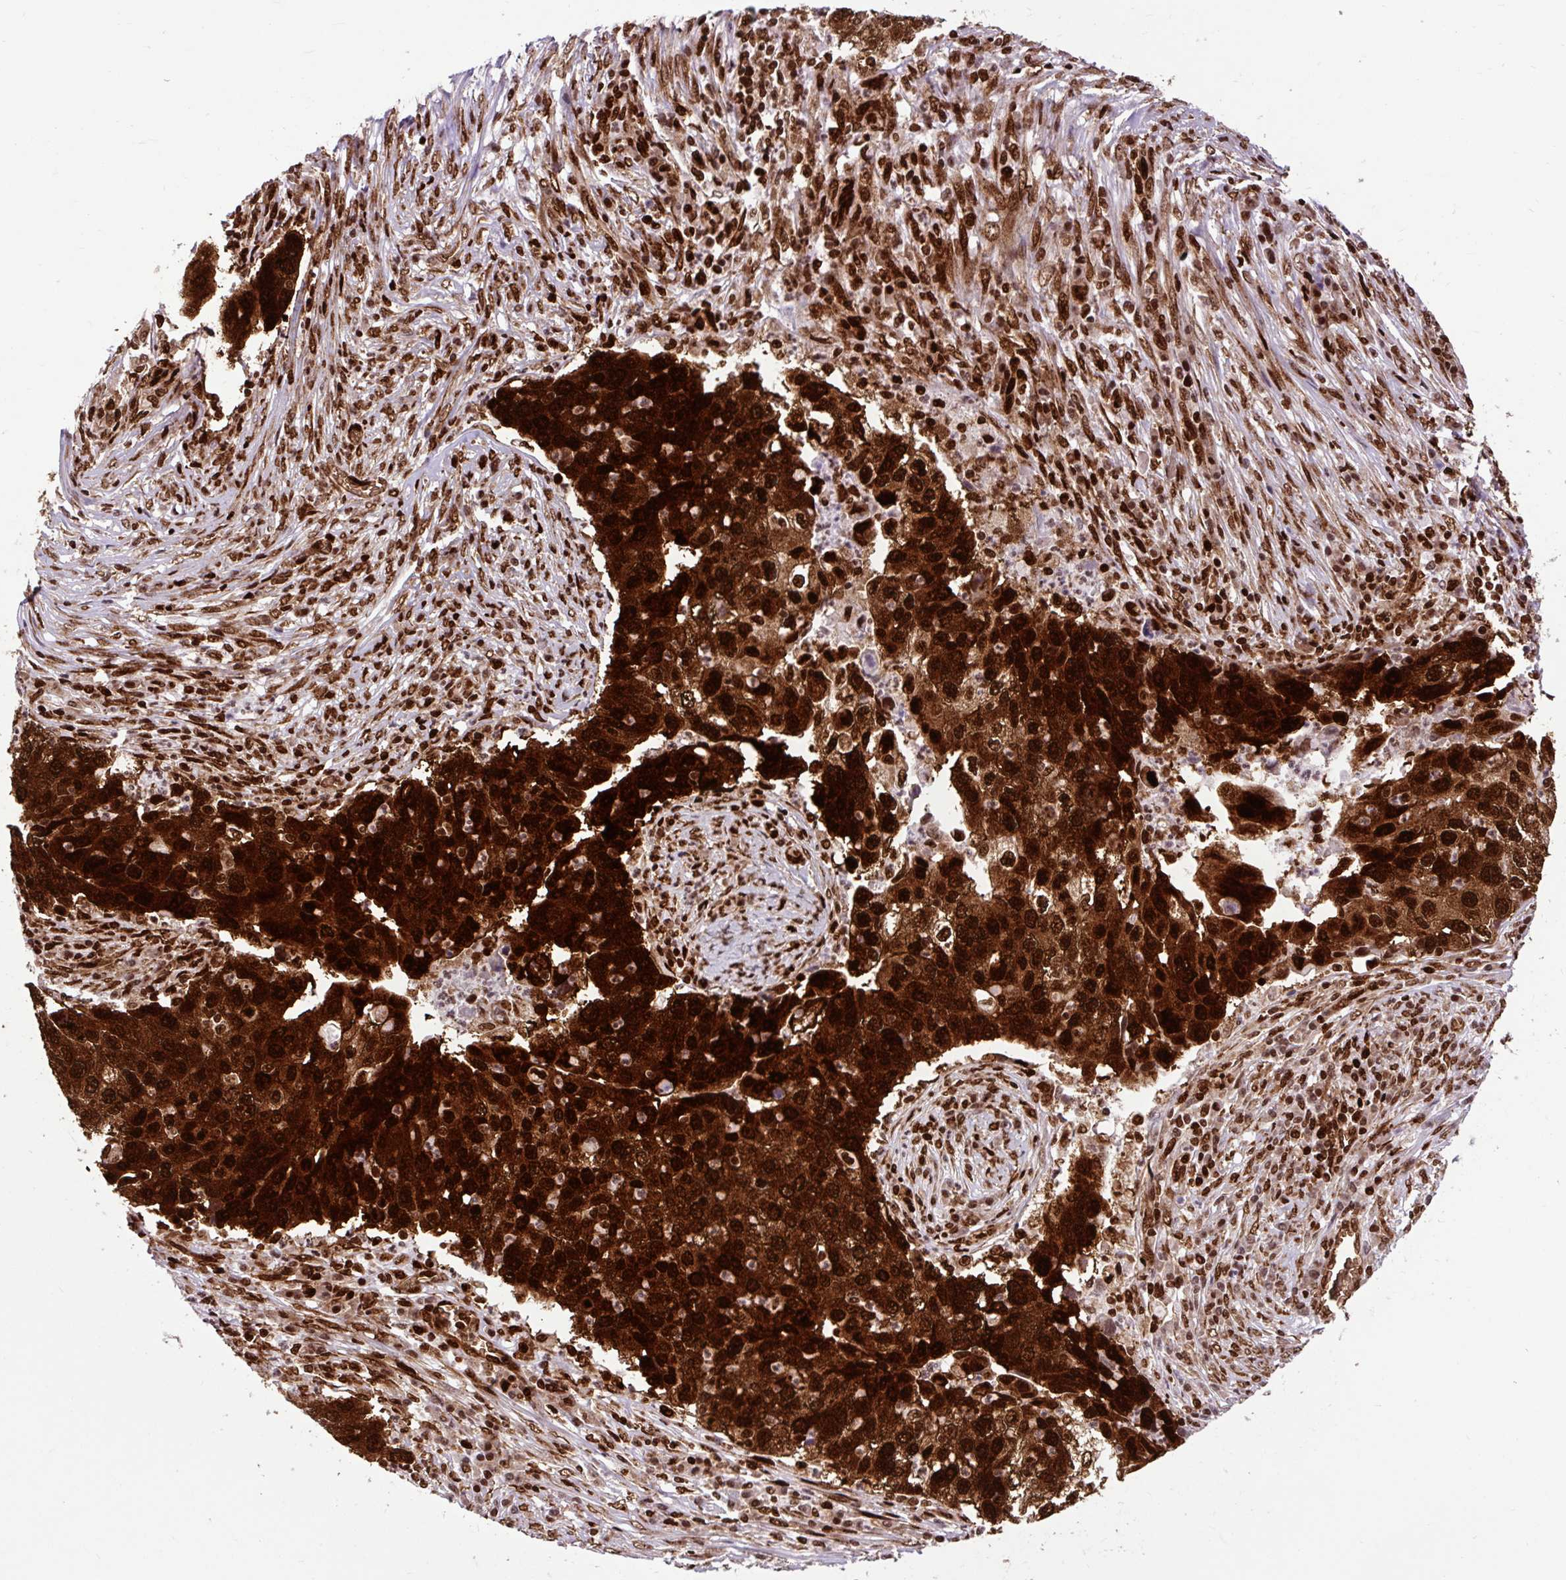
{"staining": {"intensity": "strong", "quantity": ">75%", "location": "cytoplasmic/membranous,nuclear"}, "tissue": "lung cancer", "cell_type": "Tumor cells", "image_type": "cancer", "snomed": [{"axis": "morphology", "description": "Squamous cell carcinoma, NOS"}, {"axis": "topography", "description": "Lung"}], "caption": "High-power microscopy captured an immunohistochemistry (IHC) photomicrograph of squamous cell carcinoma (lung), revealing strong cytoplasmic/membranous and nuclear positivity in approximately >75% of tumor cells.", "gene": "FUS", "patient": {"sex": "male", "age": 64}}